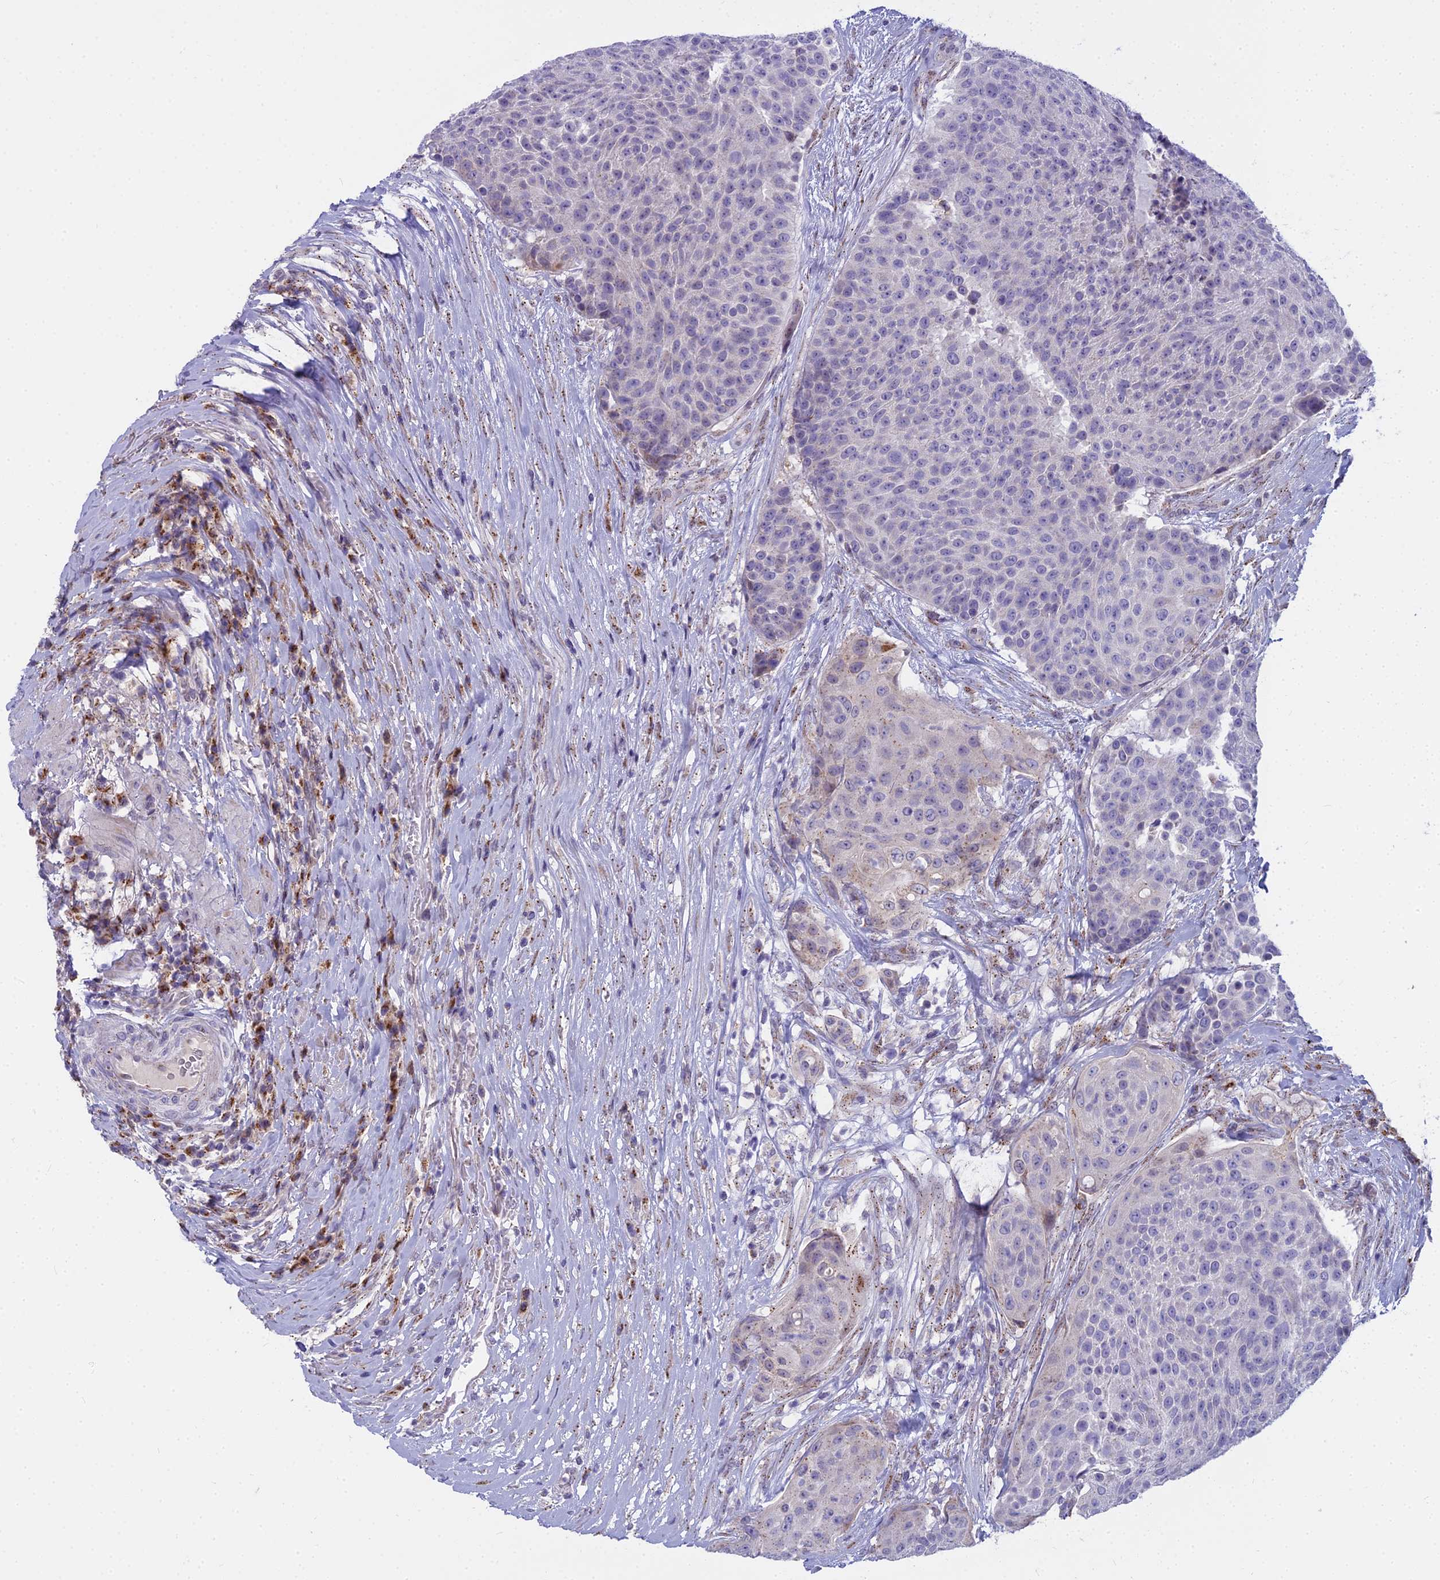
{"staining": {"intensity": "weak", "quantity": "<25%", "location": "cytoplasmic/membranous"}, "tissue": "urothelial cancer", "cell_type": "Tumor cells", "image_type": "cancer", "snomed": [{"axis": "morphology", "description": "Urothelial carcinoma, High grade"}, {"axis": "topography", "description": "Urinary bladder"}], "caption": "This image is of high-grade urothelial carcinoma stained with immunohistochemistry (IHC) to label a protein in brown with the nuclei are counter-stained blue. There is no staining in tumor cells.", "gene": "WDPCP", "patient": {"sex": "female", "age": 63}}